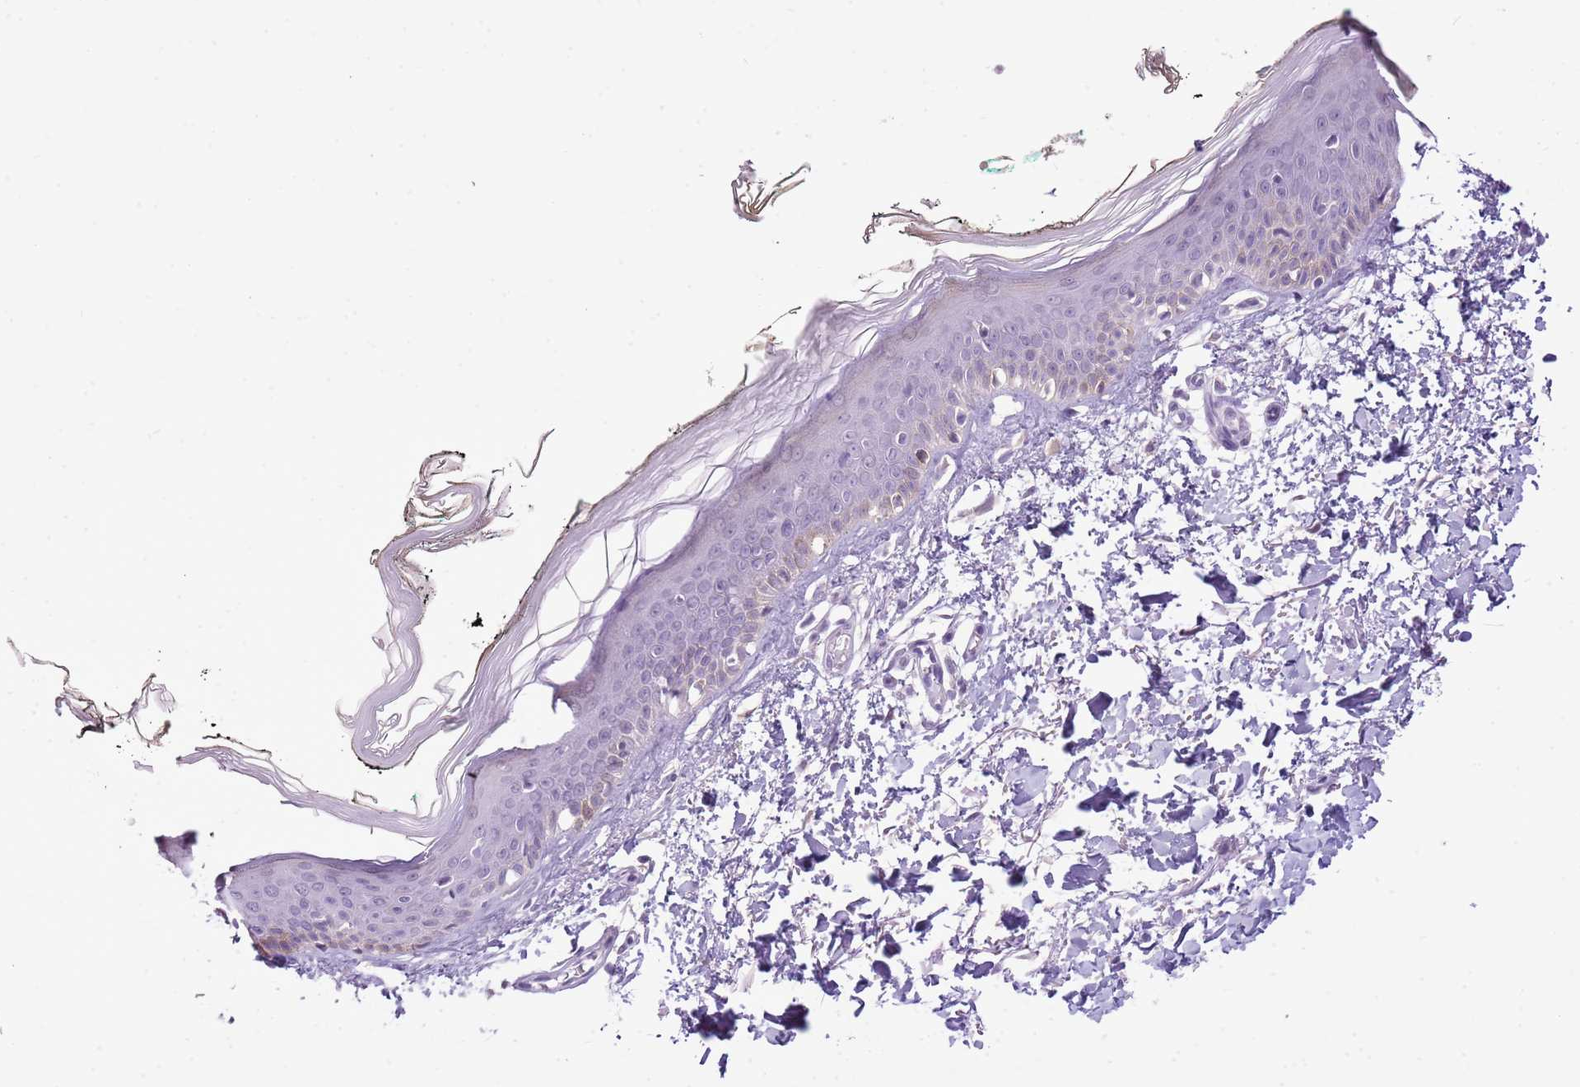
{"staining": {"intensity": "negative", "quantity": "none", "location": "none"}, "tissue": "skin", "cell_type": "Fibroblasts", "image_type": "normal", "snomed": [{"axis": "morphology", "description": "Normal tissue, NOS"}, {"axis": "topography", "description": "Skin"}], "caption": "Skin stained for a protein using IHC exhibits no positivity fibroblasts.", "gene": "FAM120C", "patient": {"sex": "male", "age": 62}}